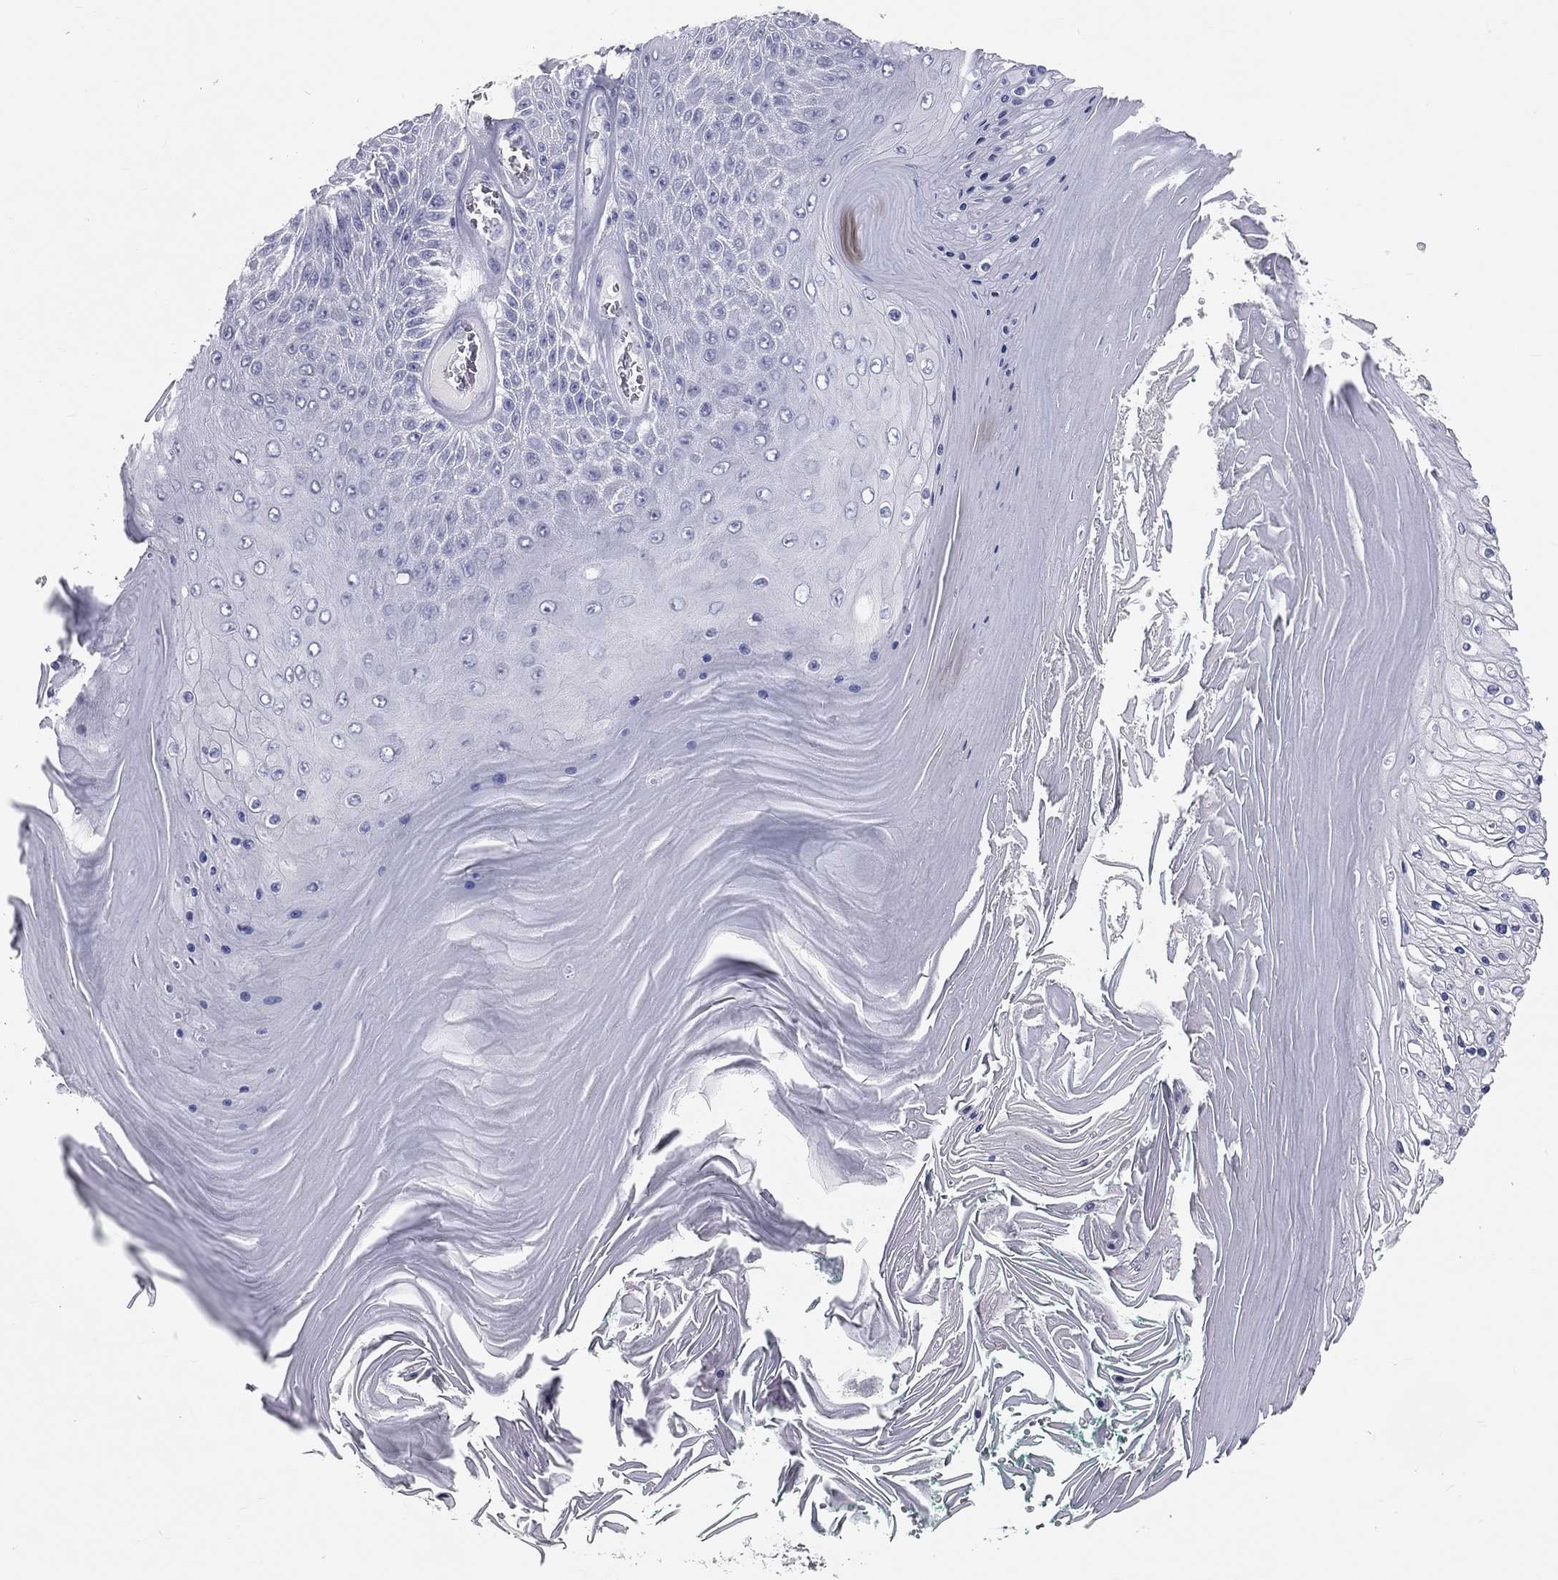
{"staining": {"intensity": "negative", "quantity": "none", "location": "none"}, "tissue": "skin cancer", "cell_type": "Tumor cells", "image_type": "cancer", "snomed": [{"axis": "morphology", "description": "Squamous cell carcinoma, NOS"}, {"axis": "topography", "description": "Skin"}], "caption": "High power microscopy image of an IHC photomicrograph of skin cancer (squamous cell carcinoma), revealing no significant staining in tumor cells.", "gene": "TFPI2", "patient": {"sex": "male", "age": 62}}